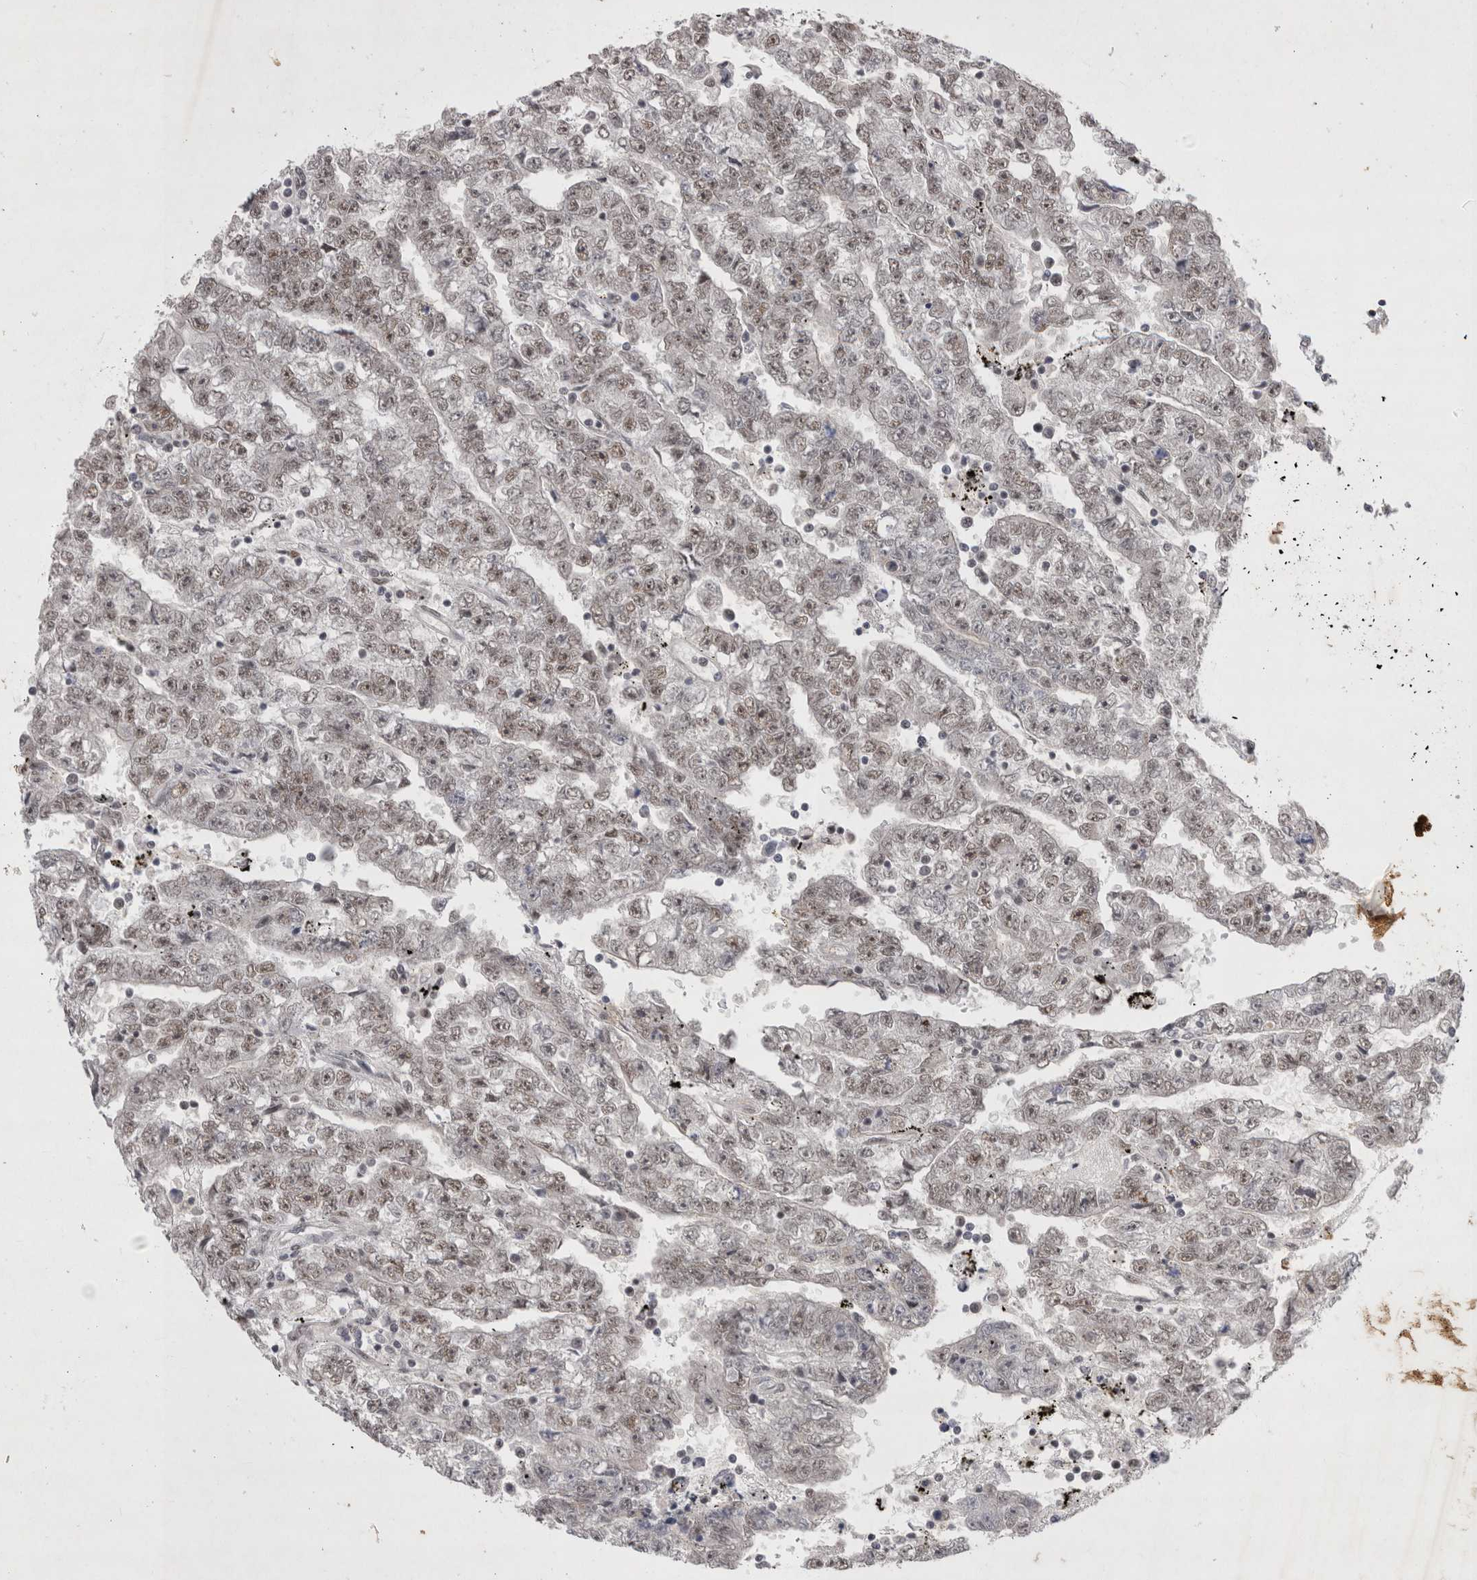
{"staining": {"intensity": "weak", "quantity": ">75%", "location": "nuclear"}, "tissue": "testis cancer", "cell_type": "Tumor cells", "image_type": "cancer", "snomed": [{"axis": "morphology", "description": "Carcinoma, Embryonal, NOS"}, {"axis": "topography", "description": "Testis"}], "caption": "Immunohistochemical staining of human testis embryonal carcinoma shows low levels of weak nuclear expression in approximately >75% of tumor cells.", "gene": "RBM6", "patient": {"sex": "male", "age": 25}}